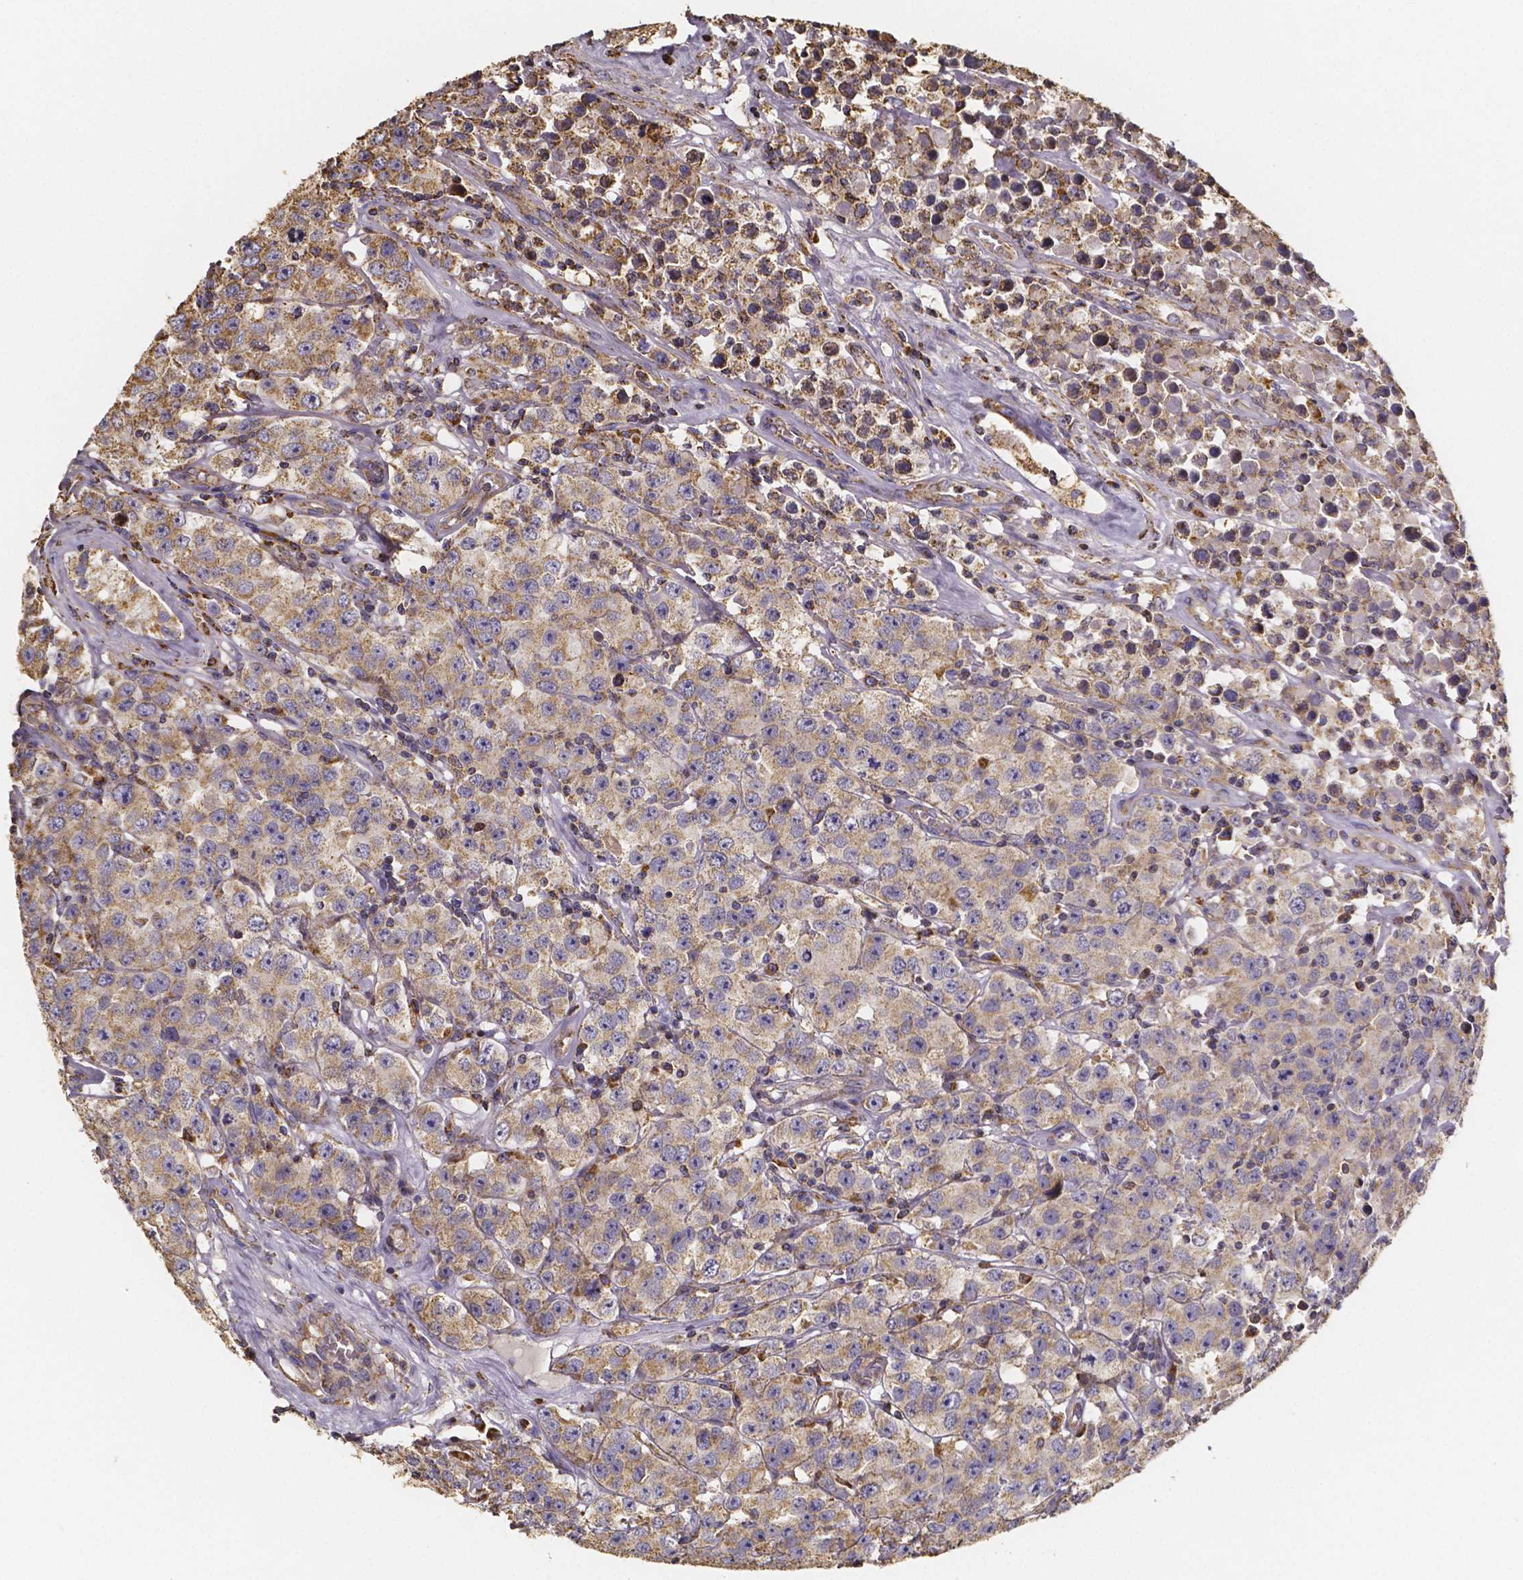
{"staining": {"intensity": "moderate", "quantity": ">75%", "location": "cytoplasmic/membranous"}, "tissue": "testis cancer", "cell_type": "Tumor cells", "image_type": "cancer", "snomed": [{"axis": "morphology", "description": "Seminoma, NOS"}, {"axis": "topography", "description": "Testis"}], "caption": "DAB (3,3'-diaminobenzidine) immunohistochemical staining of testis seminoma reveals moderate cytoplasmic/membranous protein positivity in about >75% of tumor cells.", "gene": "SLC35D2", "patient": {"sex": "male", "age": 52}}